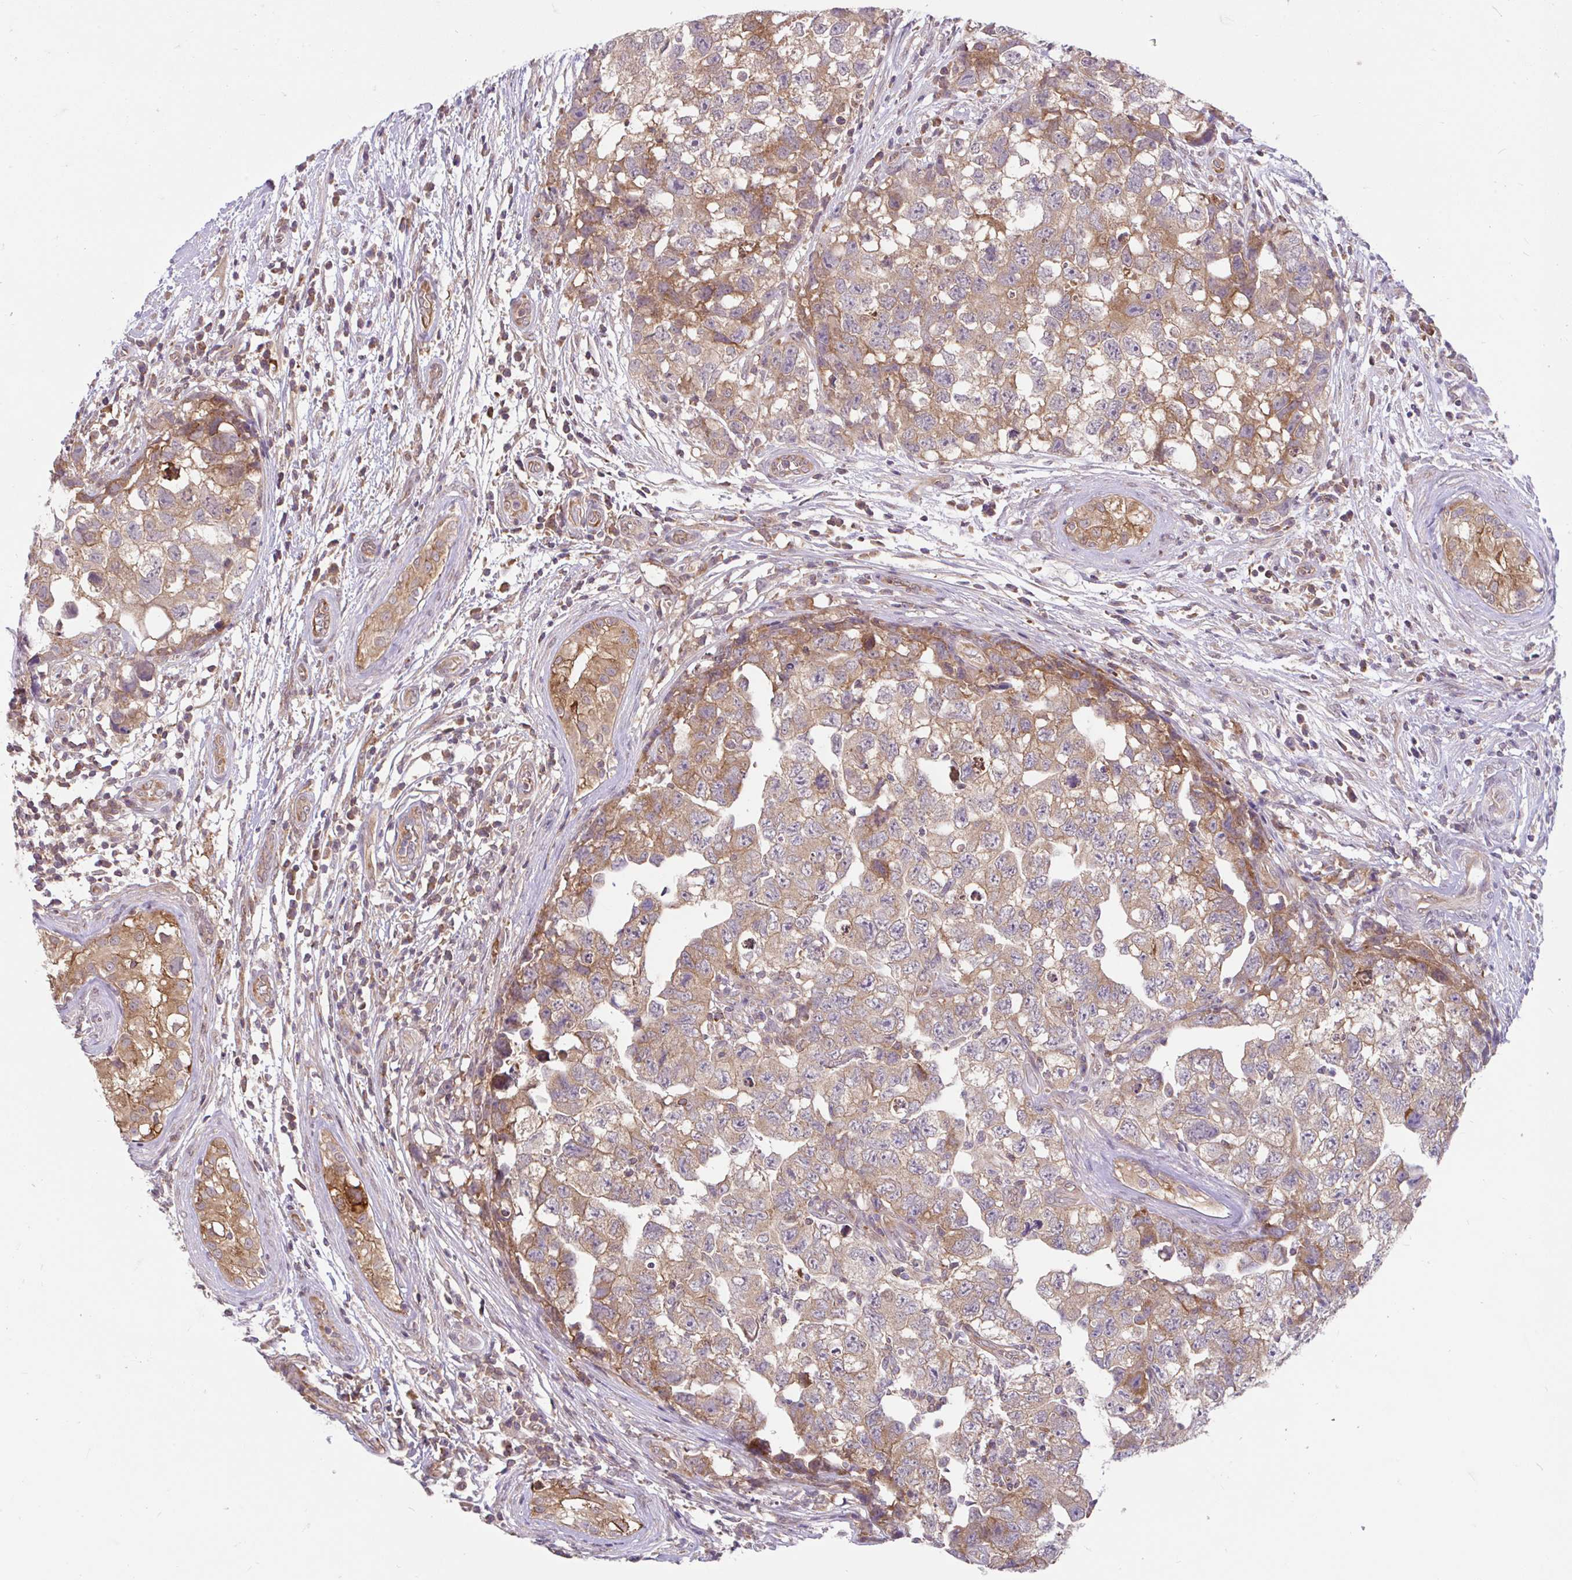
{"staining": {"intensity": "moderate", "quantity": "25%-75%", "location": "cytoplasmic/membranous"}, "tissue": "testis cancer", "cell_type": "Tumor cells", "image_type": "cancer", "snomed": [{"axis": "morphology", "description": "Carcinoma, Embryonal, NOS"}, {"axis": "topography", "description": "Testis"}], "caption": "Moderate cytoplasmic/membranous protein staining is seen in about 25%-75% of tumor cells in testis cancer (embryonal carcinoma).", "gene": "RALBP1", "patient": {"sex": "male", "age": 22}}